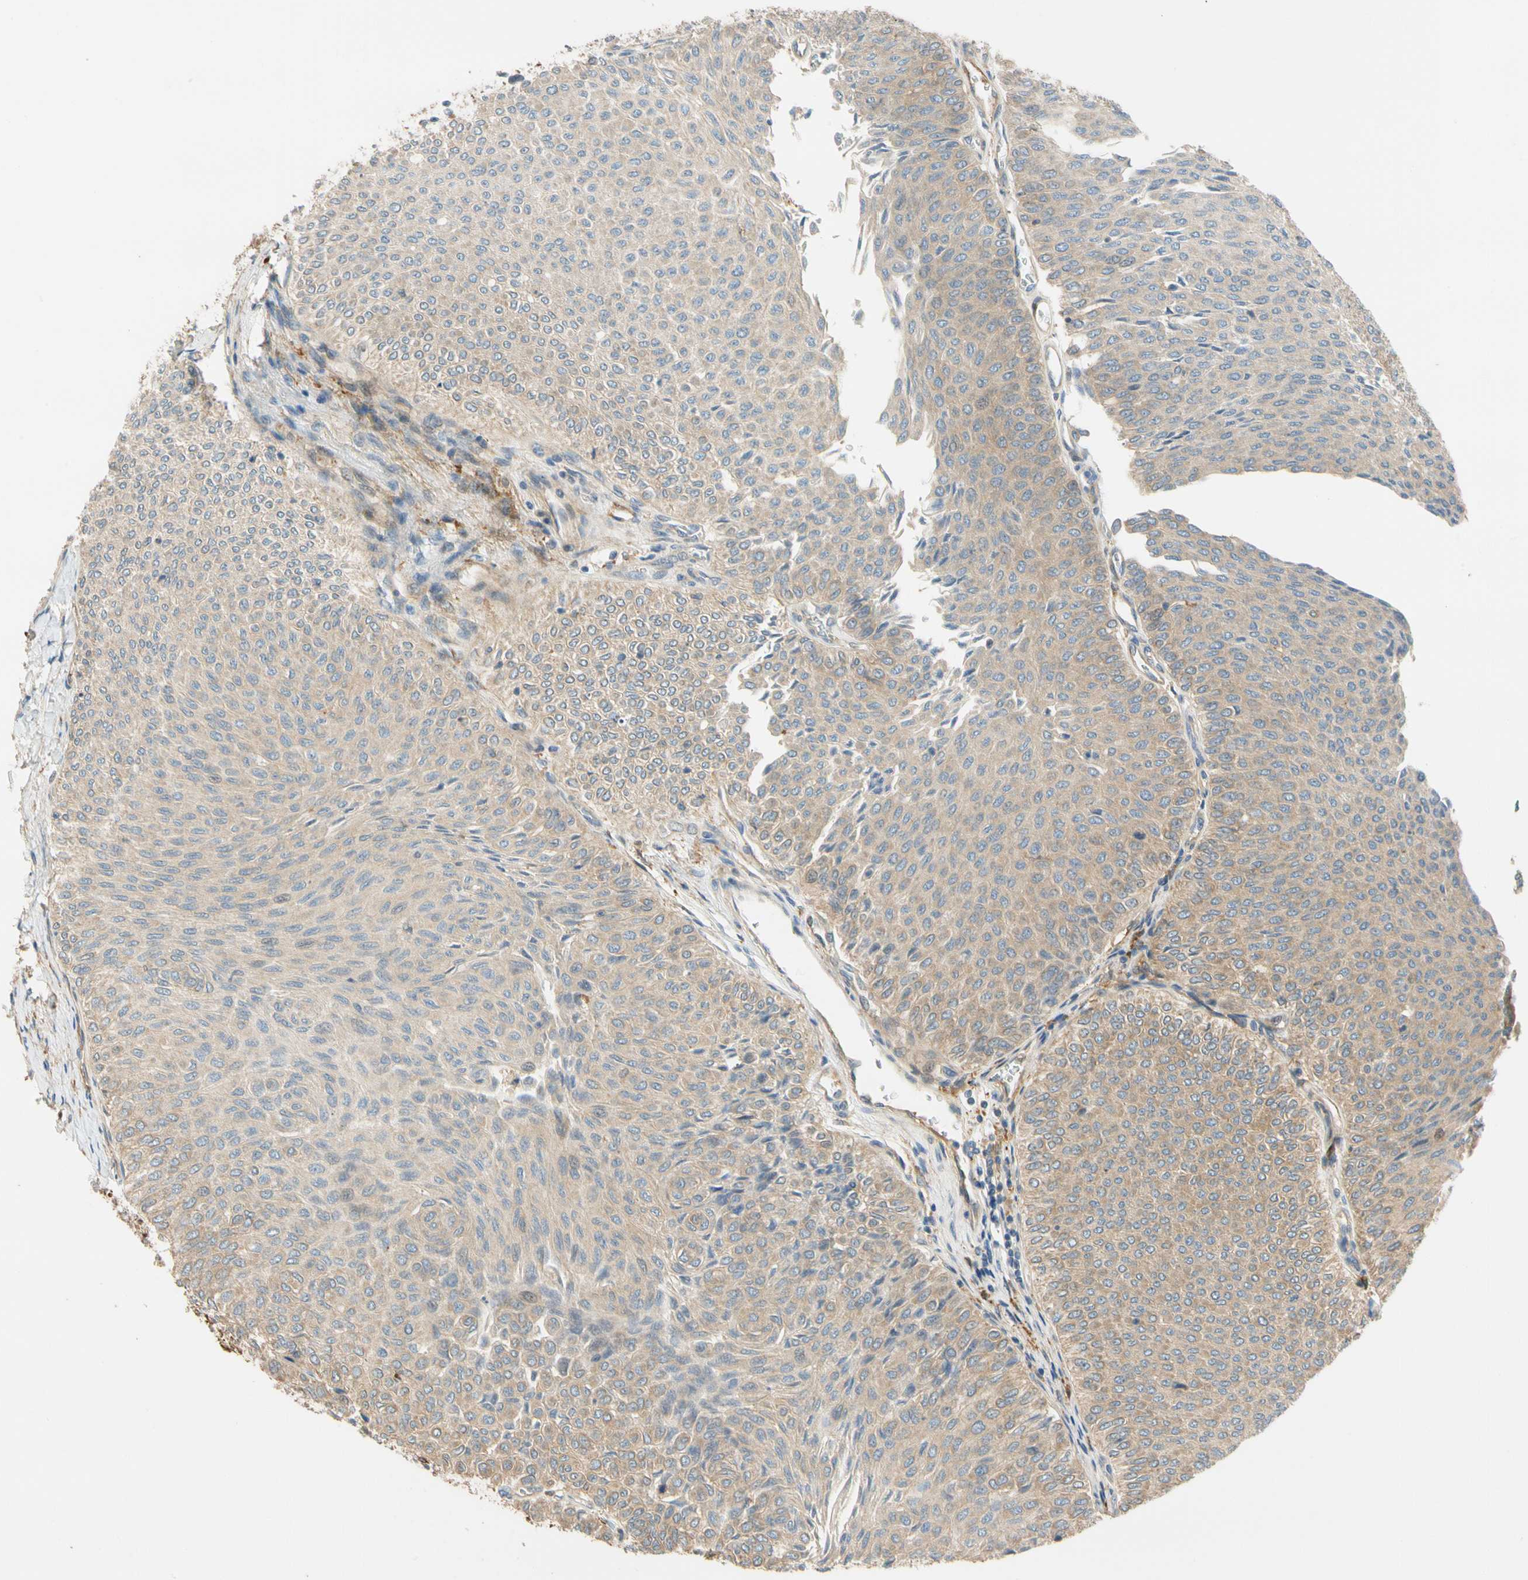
{"staining": {"intensity": "weak", "quantity": ">75%", "location": "cytoplasmic/membranous"}, "tissue": "urothelial cancer", "cell_type": "Tumor cells", "image_type": "cancer", "snomed": [{"axis": "morphology", "description": "Urothelial carcinoma, Low grade"}, {"axis": "topography", "description": "Urinary bladder"}], "caption": "Approximately >75% of tumor cells in human urothelial cancer demonstrate weak cytoplasmic/membranous protein expression as visualized by brown immunohistochemical staining.", "gene": "PARP14", "patient": {"sex": "male", "age": 78}}